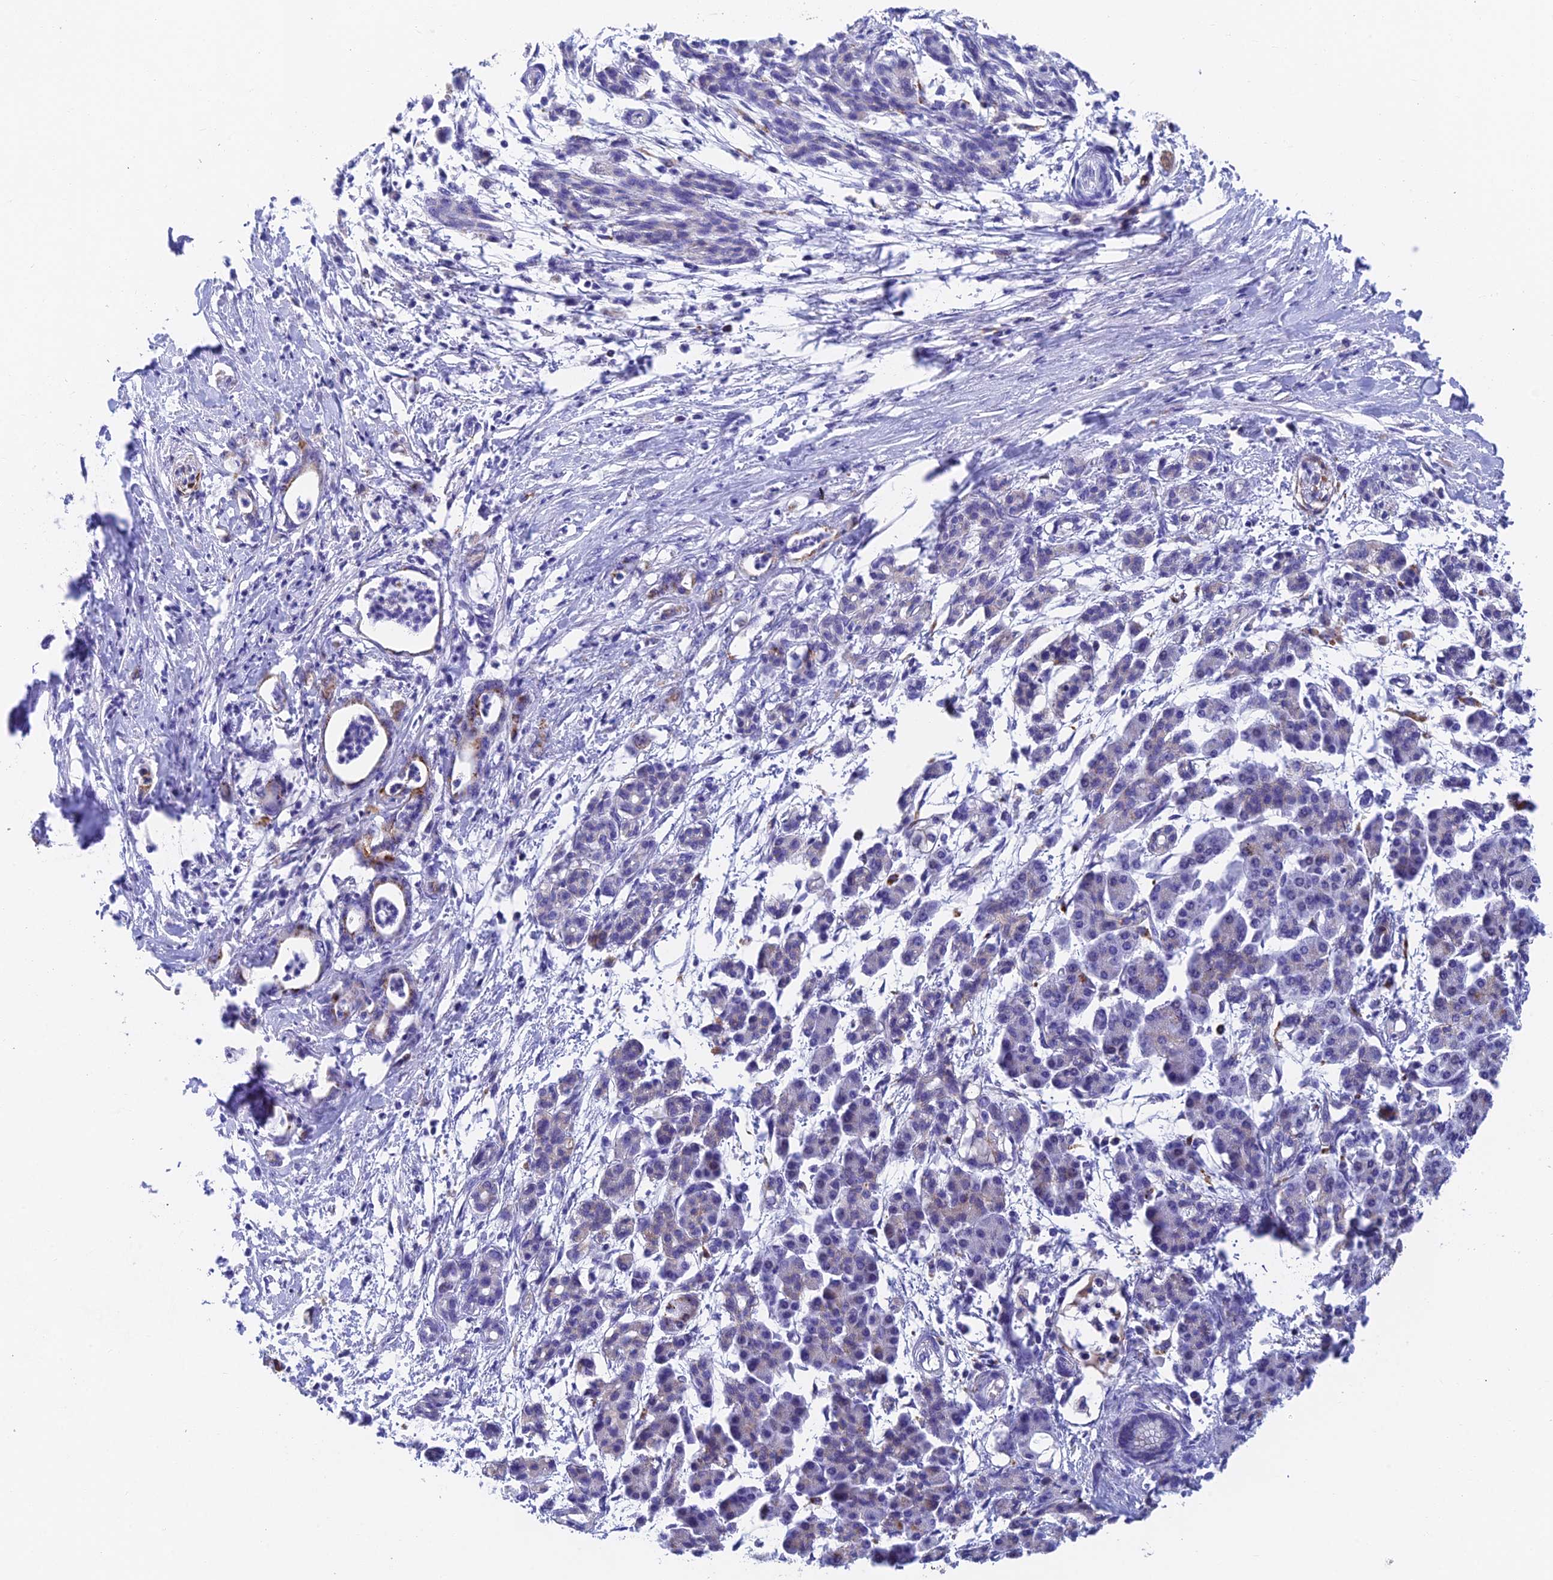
{"staining": {"intensity": "negative", "quantity": "none", "location": "none"}, "tissue": "pancreatic cancer", "cell_type": "Tumor cells", "image_type": "cancer", "snomed": [{"axis": "morphology", "description": "Adenocarcinoma, NOS"}, {"axis": "topography", "description": "Pancreas"}], "caption": "A photomicrograph of pancreatic cancer stained for a protein reveals no brown staining in tumor cells. The staining is performed using DAB brown chromogen with nuclei counter-stained in using hematoxylin.", "gene": "ADAMTS13", "patient": {"sex": "female", "age": 55}}